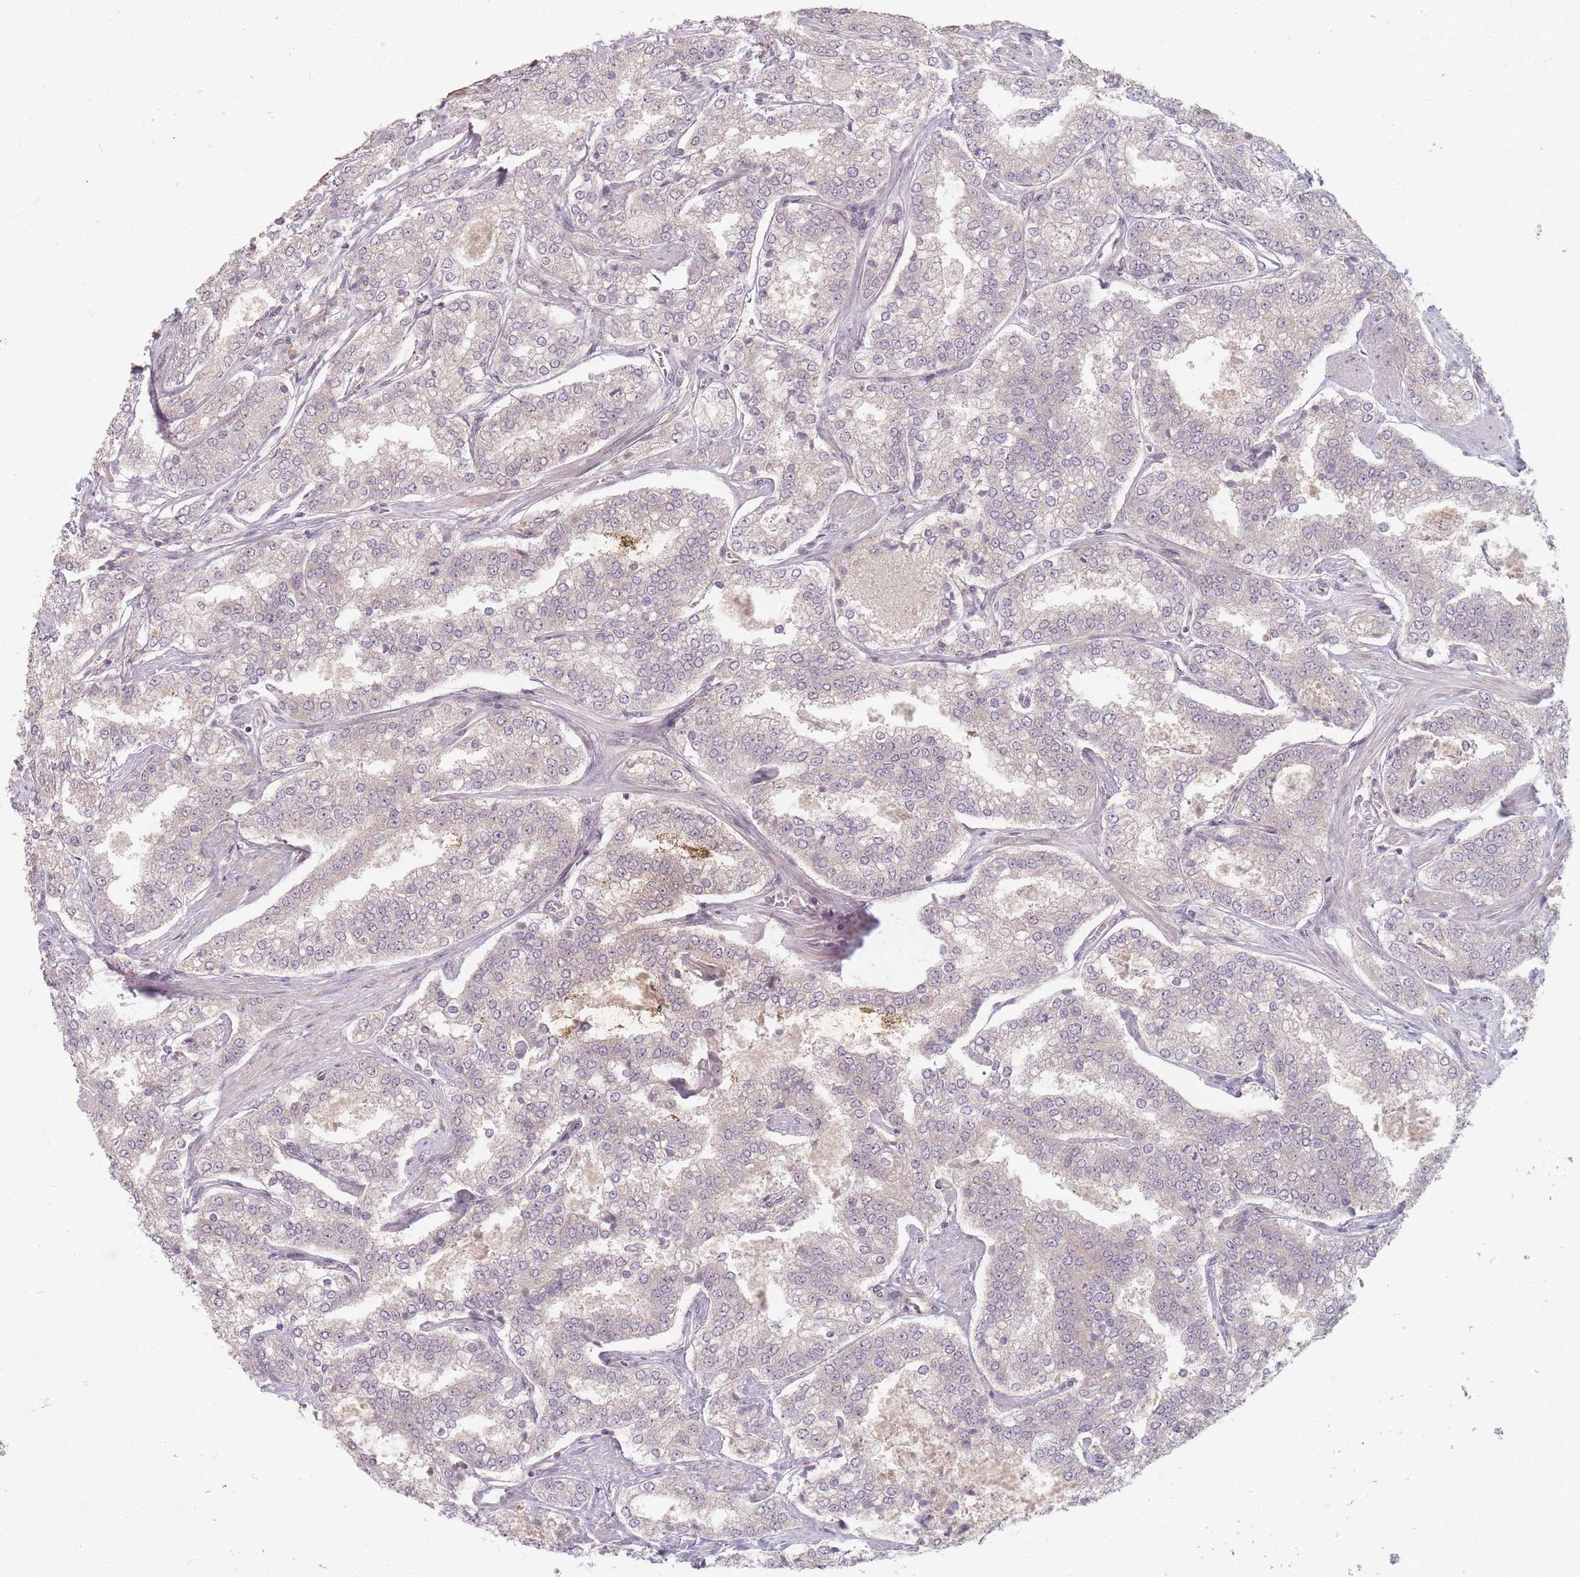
{"staining": {"intensity": "weak", "quantity": "<25%", "location": "cytoplasmic/membranous"}, "tissue": "prostate cancer", "cell_type": "Tumor cells", "image_type": "cancer", "snomed": [{"axis": "morphology", "description": "Adenocarcinoma, High grade"}, {"axis": "topography", "description": "Prostate"}], "caption": "Immunohistochemistry (IHC) photomicrograph of neoplastic tissue: prostate adenocarcinoma (high-grade) stained with DAB (3,3'-diaminobenzidine) exhibits no significant protein expression in tumor cells.", "gene": "GABRA6", "patient": {"sex": "male", "age": 63}}